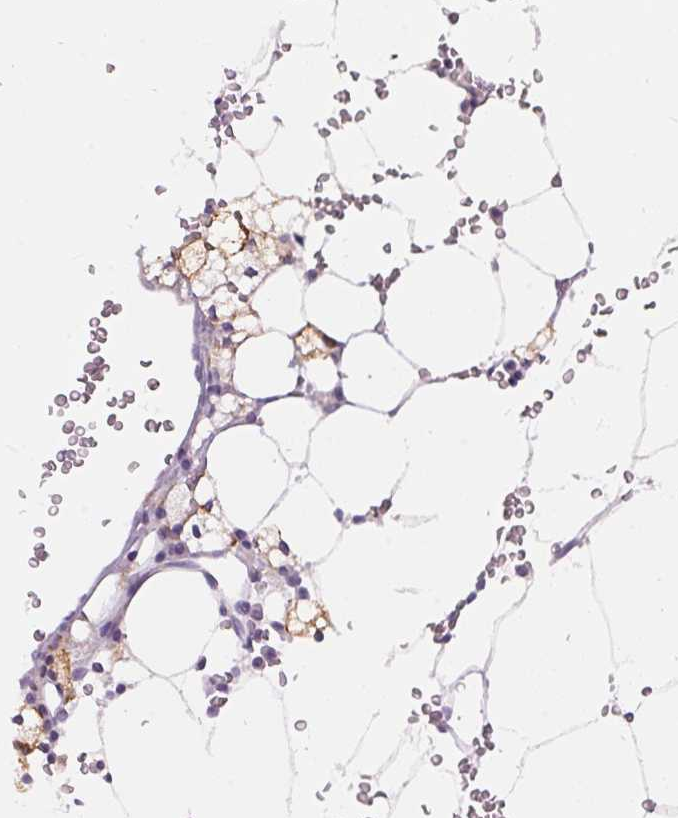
{"staining": {"intensity": "negative", "quantity": "none", "location": "none"}, "tissue": "bone marrow", "cell_type": "Hematopoietic cells", "image_type": "normal", "snomed": [{"axis": "morphology", "description": "Normal tissue, NOS"}, {"axis": "topography", "description": "Bone marrow"}], "caption": "Immunohistochemistry (IHC) image of unremarkable bone marrow stained for a protein (brown), which exhibits no positivity in hematopoietic cells.", "gene": "PNLIPRP3", "patient": {"sex": "female", "age": 52}}